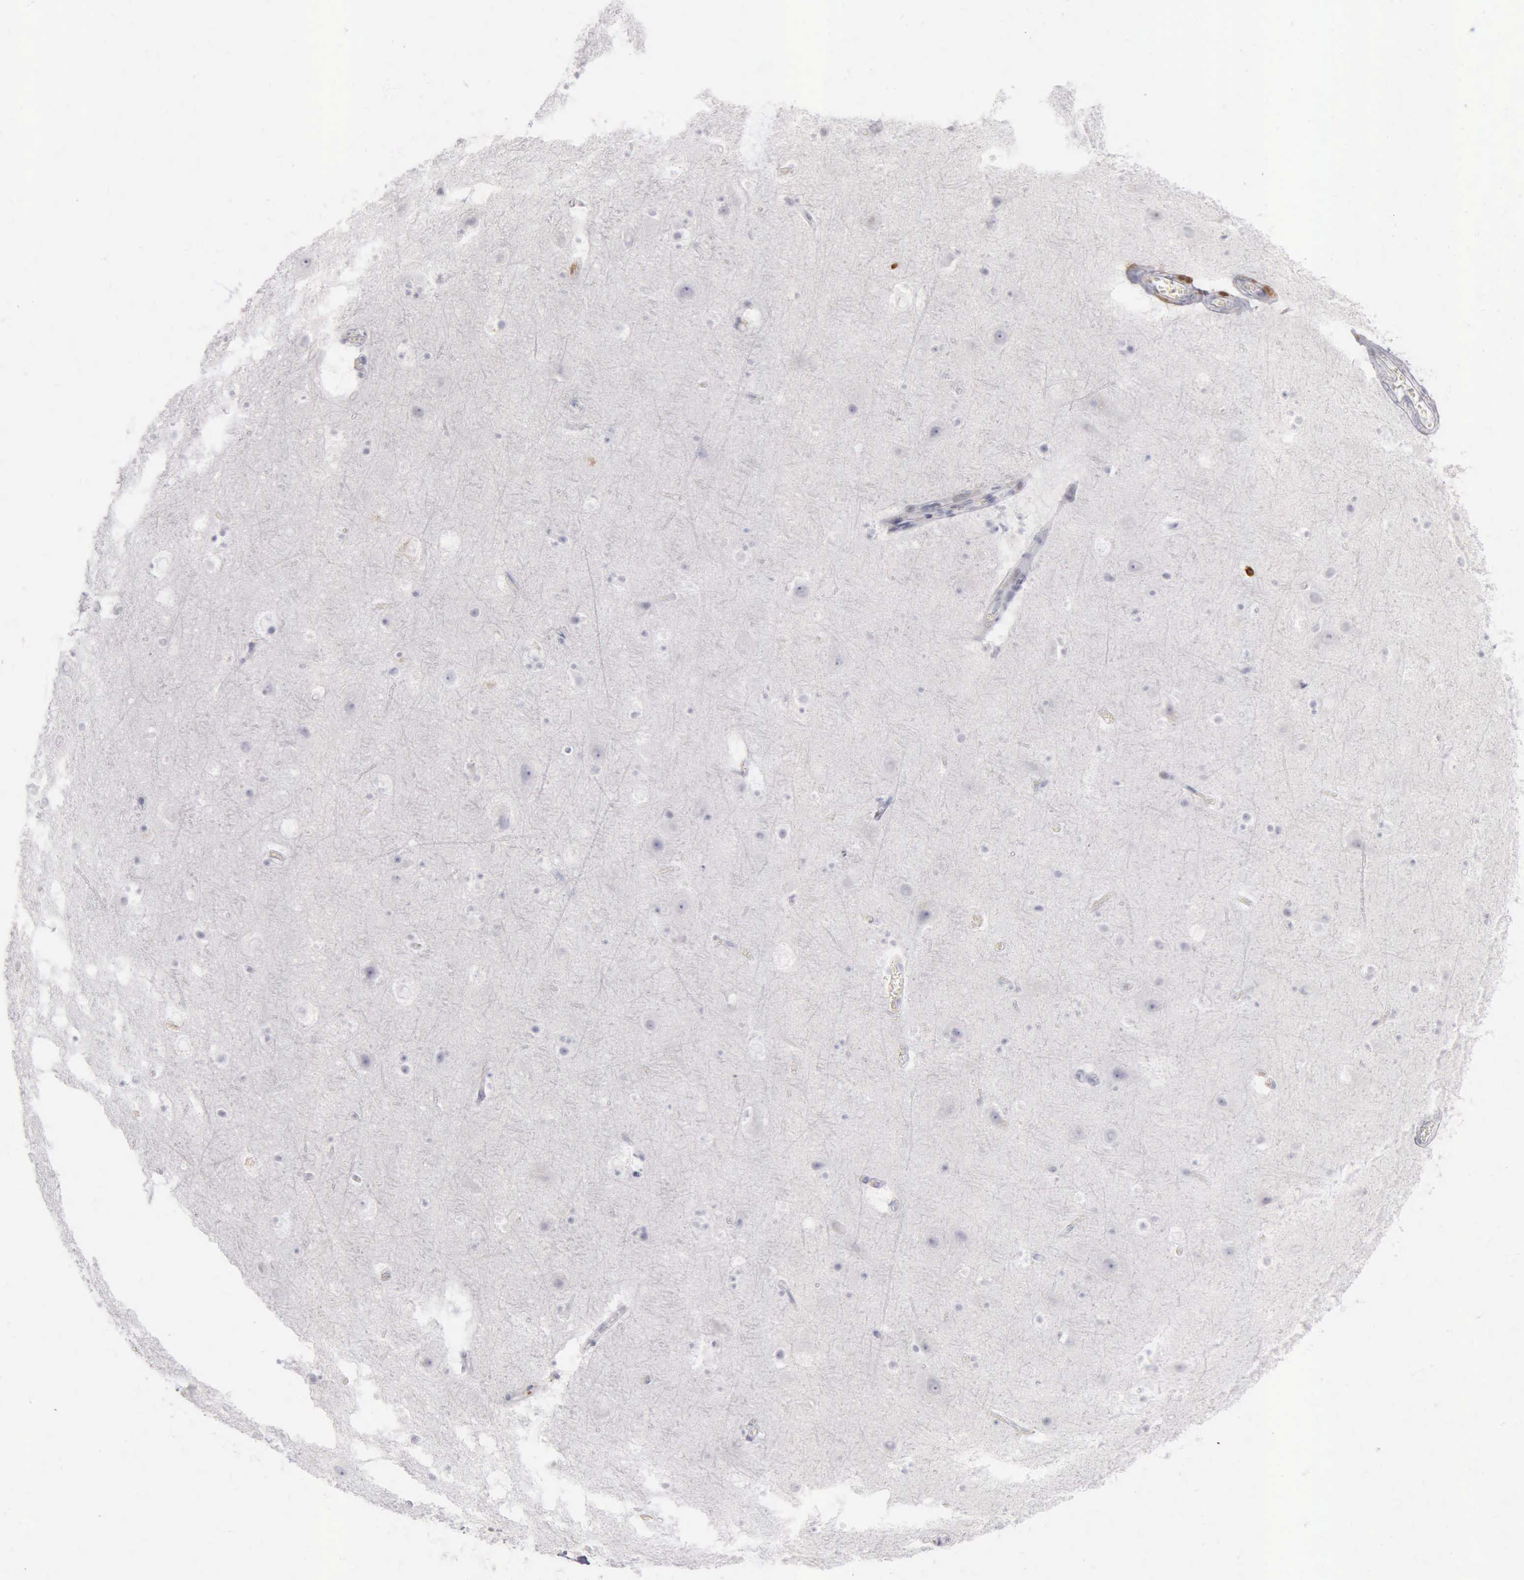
{"staining": {"intensity": "negative", "quantity": "none", "location": "none"}, "tissue": "cerebral cortex", "cell_type": "Endothelial cells", "image_type": "normal", "snomed": [{"axis": "morphology", "description": "Normal tissue, NOS"}, {"axis": "topography", "description": "Cerebral cortex"}], "caption": "Normal cerebral cortex was stained to show a protein in brown. There is no significant expression in endothelial cells. (DAB IHC with hematoxylin counter stain).", "gene": "CD3E", "patient": {"sex": "male", "age": 45}}